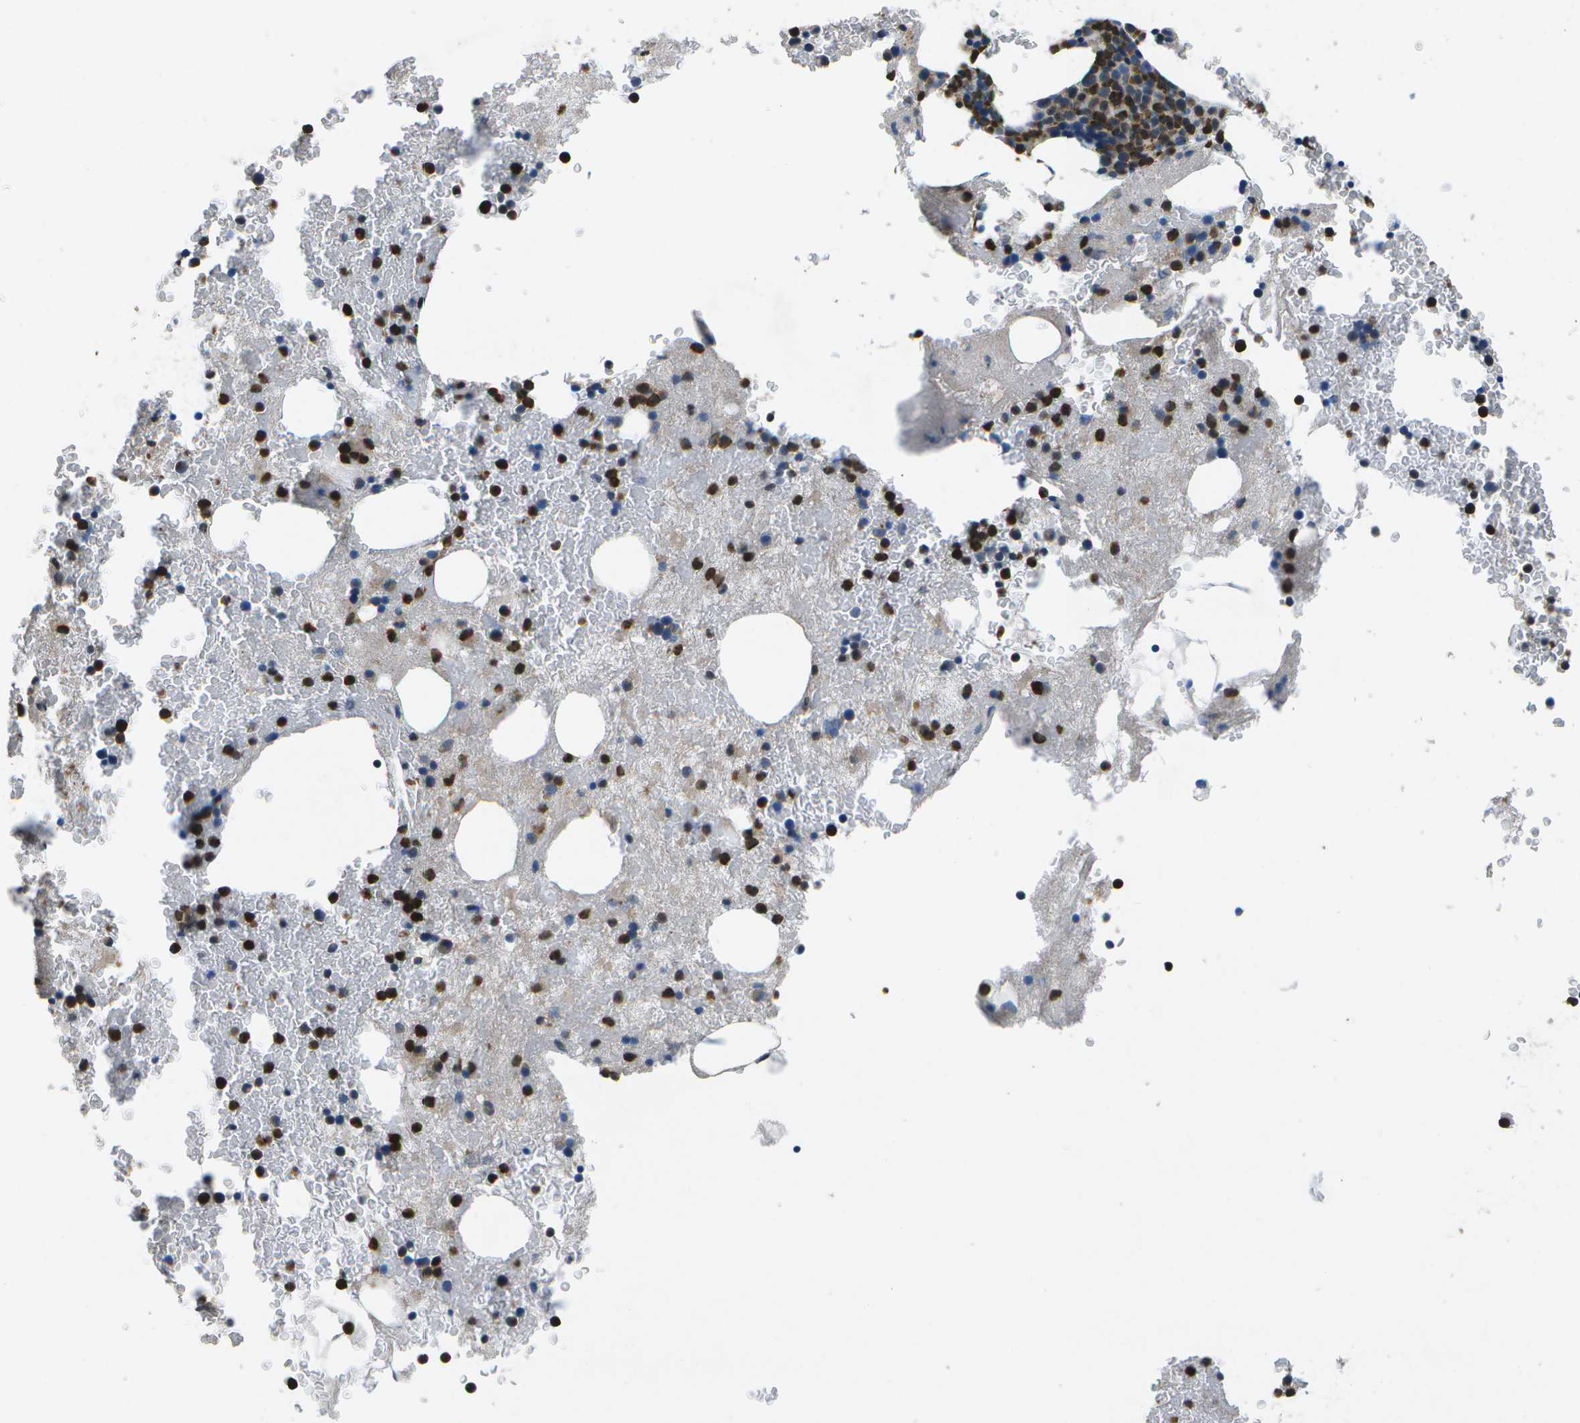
{"staining": {"intensity": "strong", "quantity": "25%-75%", "location": "cytoplasmic/membranous,nuclear"}, "tissue": "bone marrow", "cell_type": "Hematopoietic cells", "image_type": "normal", "snomed": [{"axis": "morphology", "description": "Normal tissue, NOS"}, {"axis": "morphology", "description": "Inflammation, NOS"}, {"axis": "topography", "description": "Bone marrow"}], "caption": "IHC micrograph of unremarkable bone marrow: human bone marrow stained using immunohistochemistry exhibits high levels of strong protein expression localized specifically in the cytoplasmic/membranous,nuclear of hematopoietic cells, appearing as a cytoplasmic/membranous,nuclear brown color.", "gene": "GALNT15", "patient": {"sex": "male", "age": 63}}